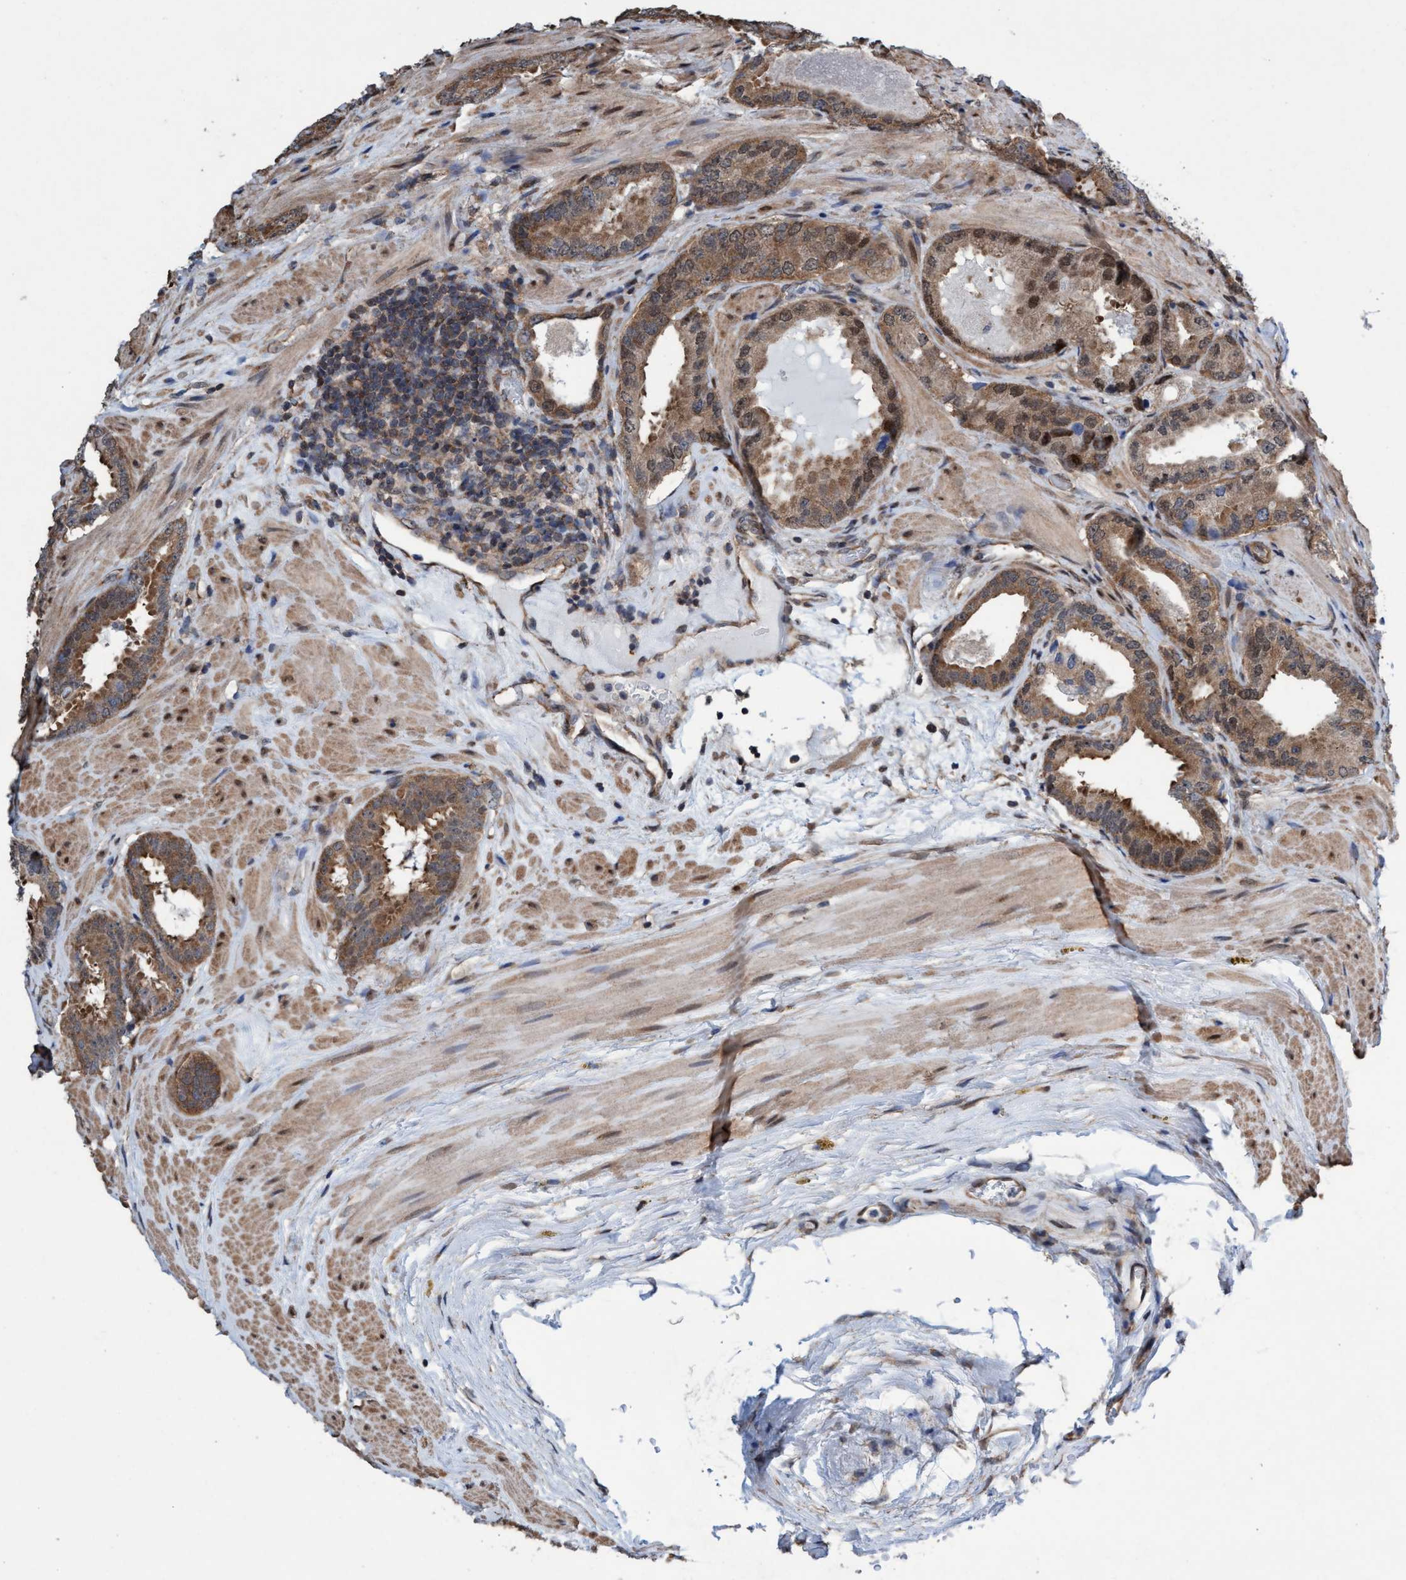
{"staining": {"intensity": "moderate", "quantity": ">75%", "location": "cytoplasmic/membranous,nuclear"}, "tissue": "prostate cancer", "cell_type": "Tumor cells", "image_type": "cancer", "snomed": [{"axis": "morphology", "description": "Adenocarcinoma, Low grade"}, {"axis": "topography", "description": "Prostate"}], "caption": "A photomicrograph showing moderate cytoplasmic/membranous and nuclear positivity in approximately >75% of tumor cells in low-grade adenocarcinoma (prostate), as visualized by brown immunohistochemical staining.", "gene": "METAP2", "patient": {"sex": "male", "age": 51}}